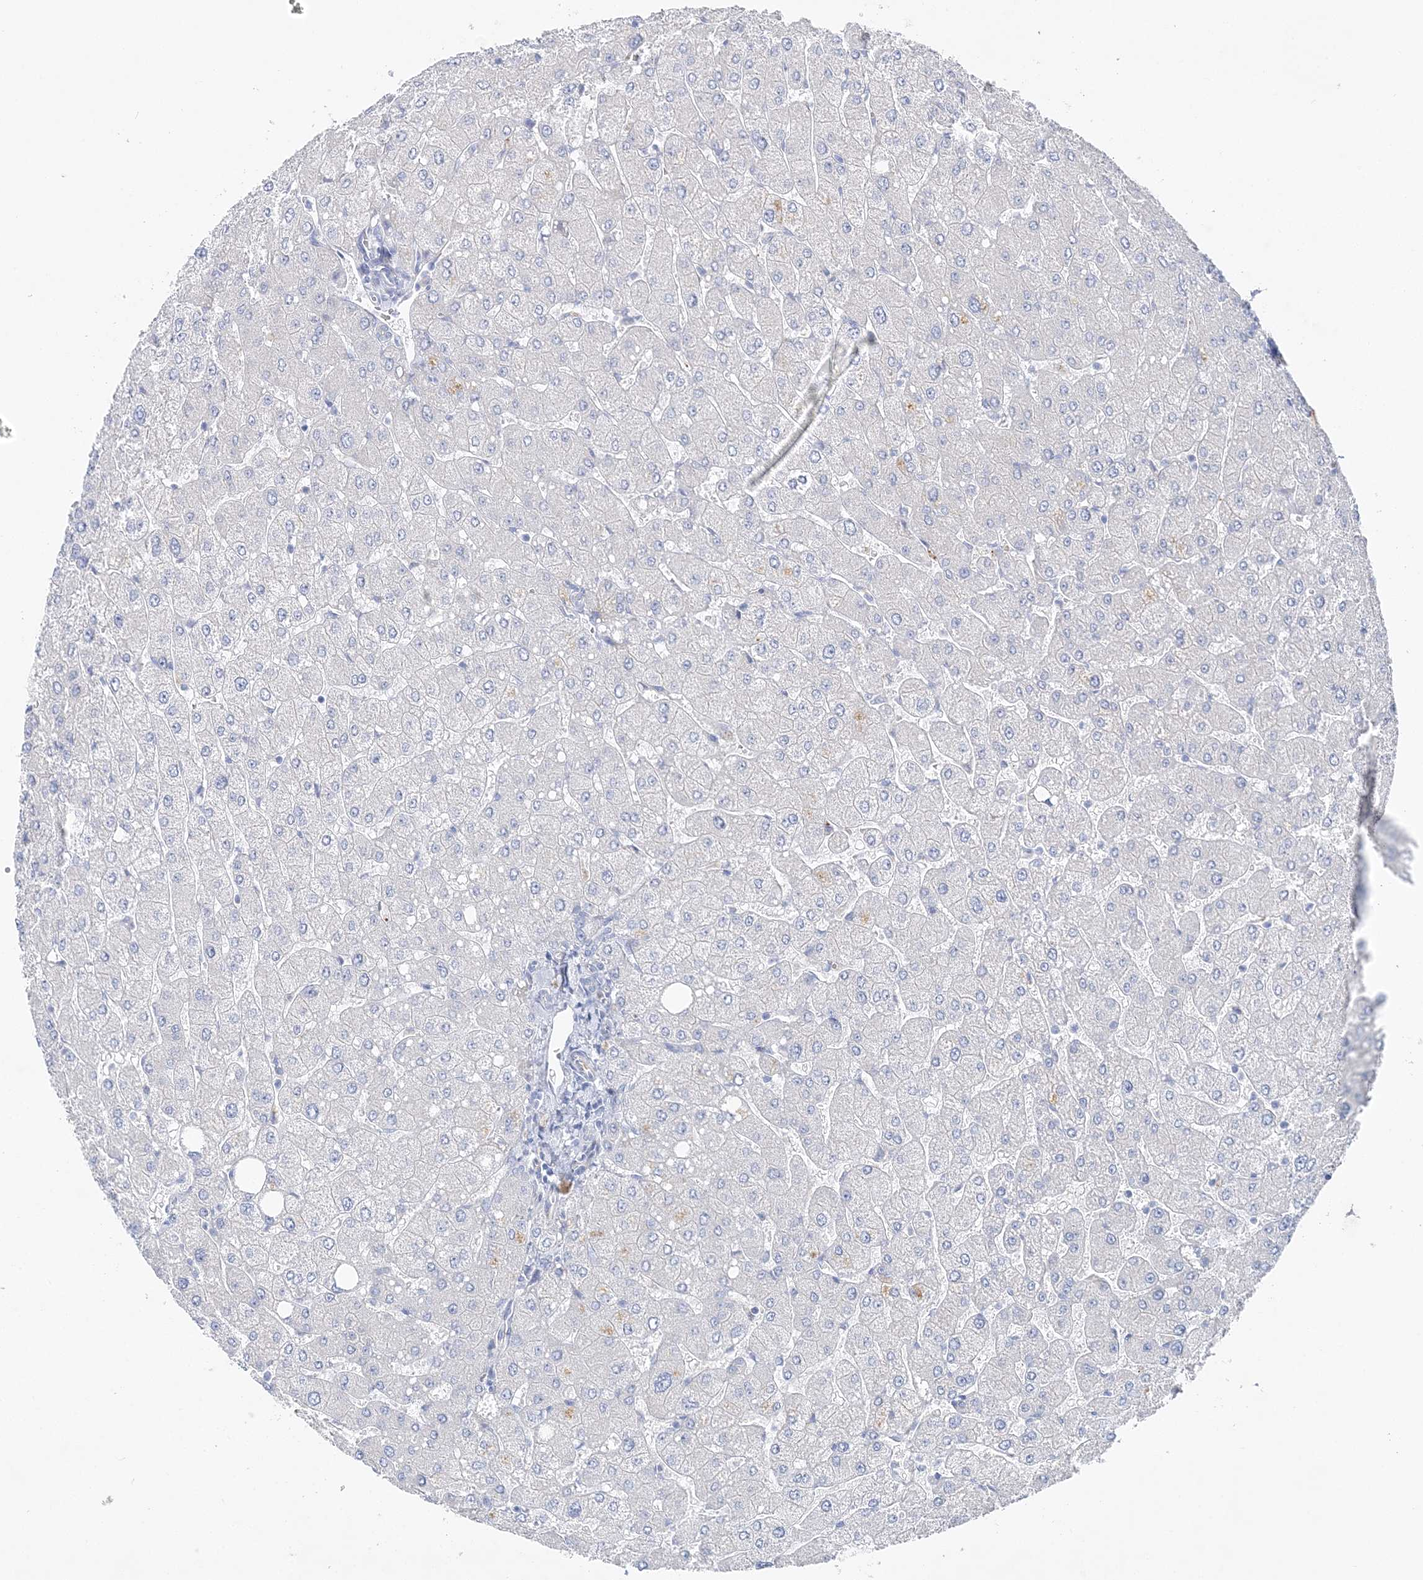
{"staining": {"intensity": "negative", "quantity": "none", "location": "none"}, "tissue": "liver", "cell_type": "Cholangiocytes", "image_type": "normal", "snomed": [{"axis": "morphology", "description": "Normal tissue, NOS"}, {"axis": "topography", "description": "Liver"}], "caption": "Liver was stained to show a protein in brown. There is no significant staining in cholangiocytes. (Brightfield microscopy of DAB immunohistochemistry (IHC) at high magnification).", "gene": "SLC5A6", "patient": {"sex": "male", "age": 55}}